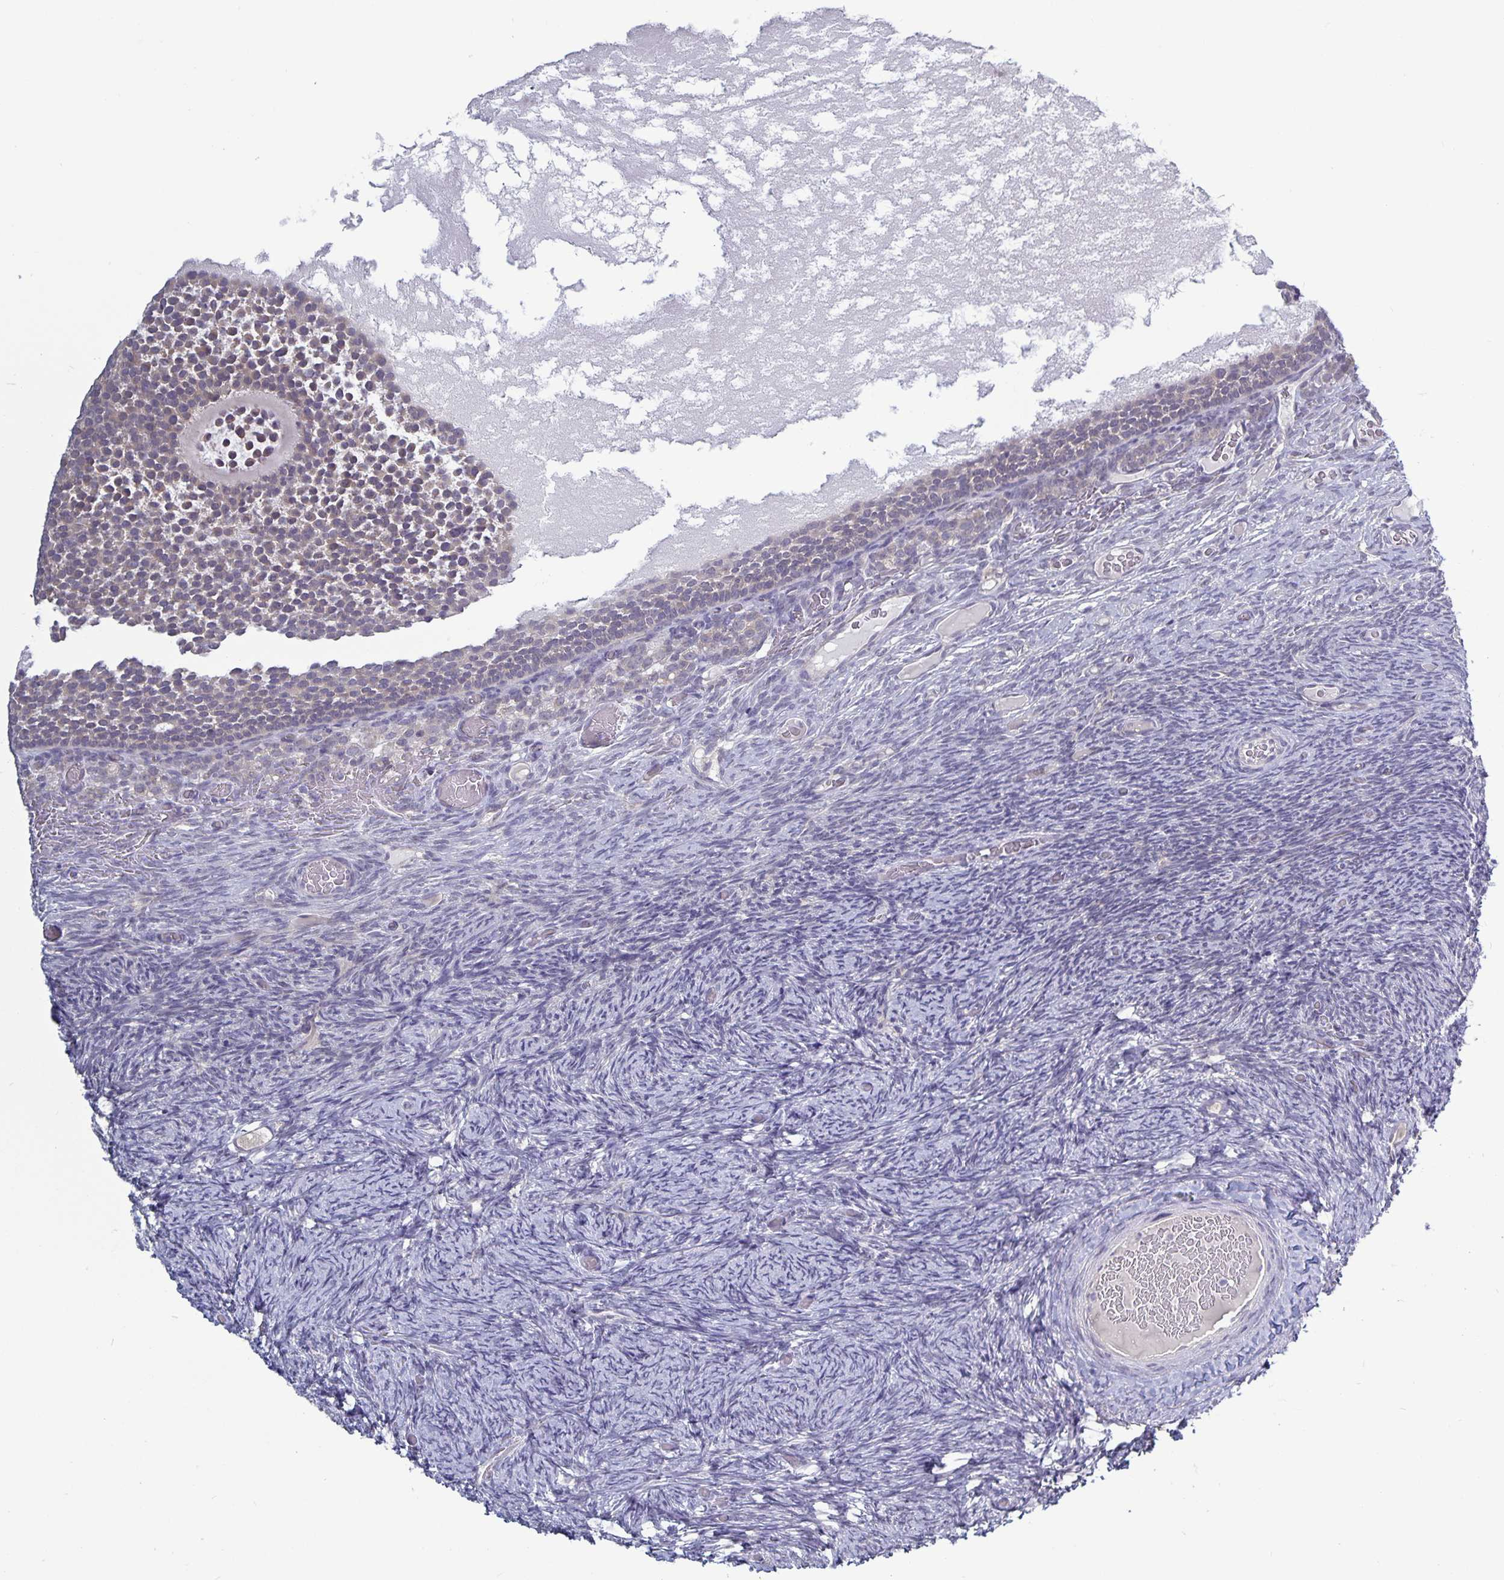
{"staining": {"intensity": "negative", "quantity": "none", "location": "none"}, "tissue": "ovary", "cell_type": "Follicle cells", "image_type": "normal", "snomed": [{"axis": "morphology", "description": "Normal tissue, NOS"}, {"axis": "topography", "description": "Ovary"}], "caption": "IHC of benign human ovary exhibits no positivity in follicle cells. (IHC, brightfield microscopy, high magnification).", "gene": "PLCB3", "patient": {"sex": "female", "age": 34}}